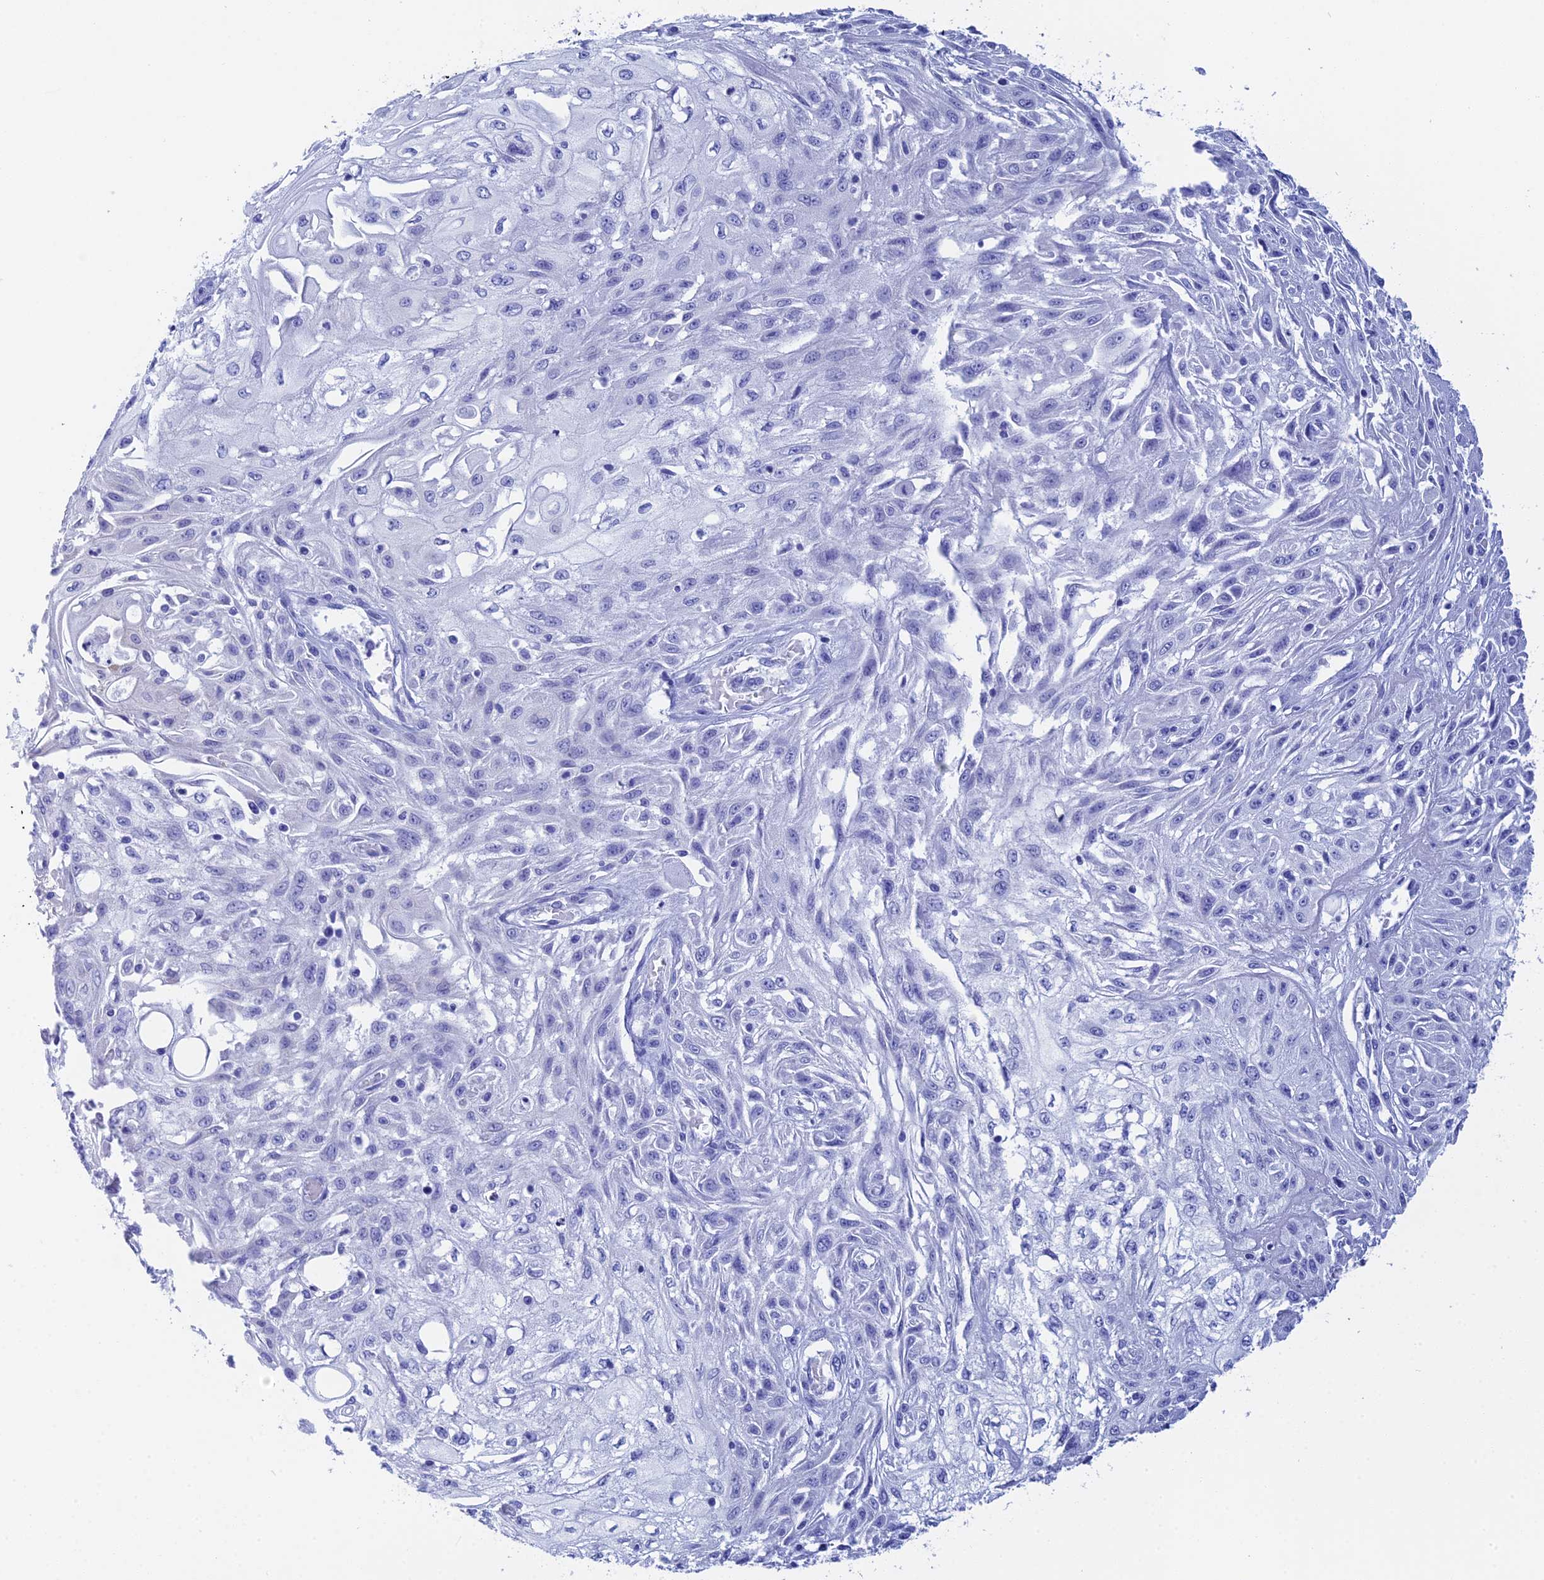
{"staining": {"intensity": "negative", "quantity": "none", "location": "none"}, "tissue": "skin cancer", "cell_type": "Tumor cells", "image_type": "cancer", "snomed": [{"axis": "morphology", "description": "Squamous cell carcinoma, NOS"}, {"axis": "morphology", "description": "Squamous cell carcinoma, metastatic, NOS"}, {"axis": "topography", "description": "Skin"}, {"axis": "topography", "description": "Lymph node"}], "caption": "A photomicrograph of skin cancer stained for a protein reveals no brown staining in tumor cells.", "gene": "TEX101", "patient": {"sex": "male", "age": 75}}